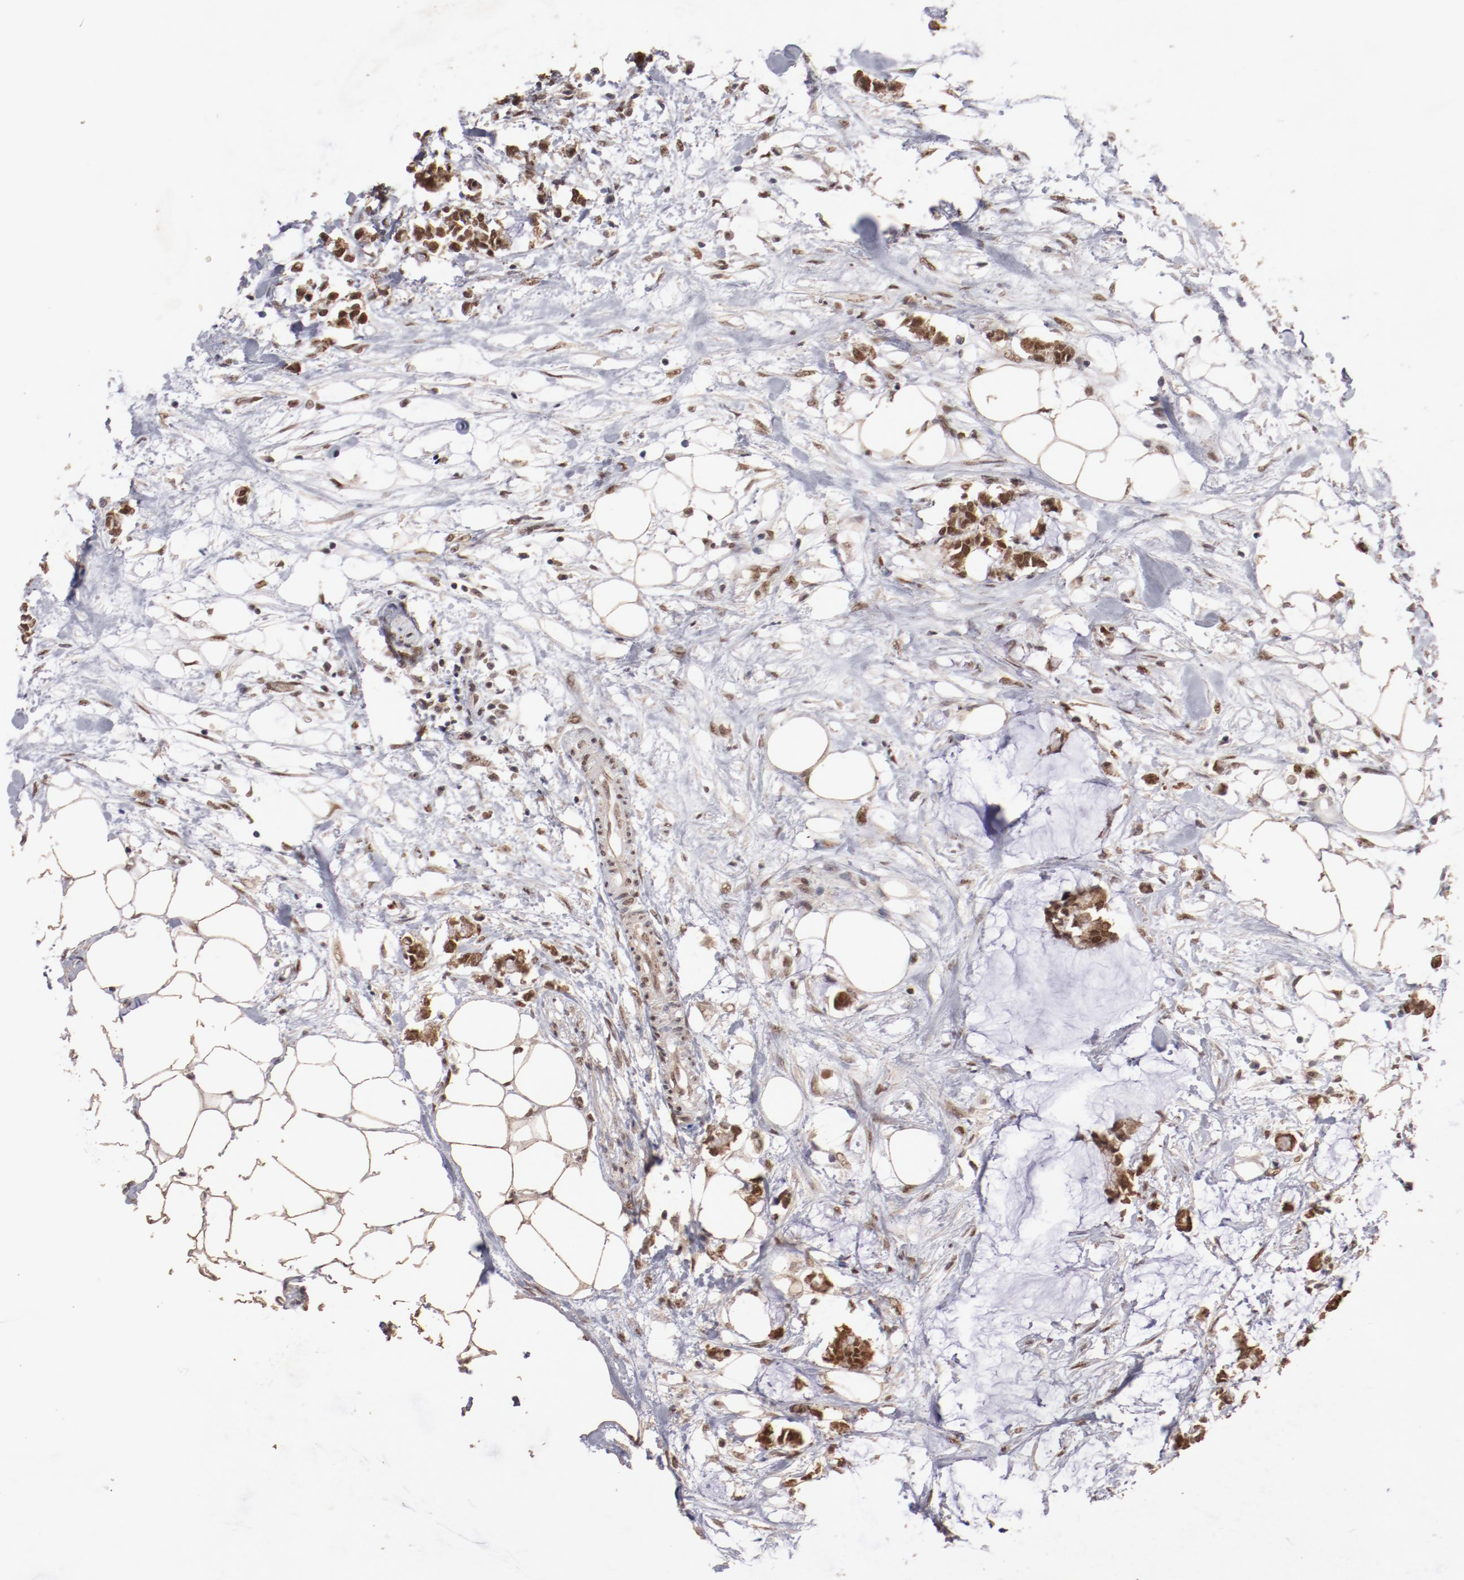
{"staining": {"intensity": "moderate", "quantity": ">75%", "location": "nuclear"}, "tissue": "colorectal cancer", "cell_type": "Tumor cells", "image_type": "cancer", "snomed": [{"axis": "morphology", "description": "Normal tissue, NOS"}, {"axis": "morphology", "description": "Adenocarcinoma, NOS"}, {"axis": "topography", "description": "Colon"}, {"axis": "topography", "description": "Peripheral nerve tissue"}], "caption": "Human adenocarcinoma (colorectal) stained with a brown dye shows moderate nuclear positive staining in about >75% of tumor cells.", "gene": "CLOCK", "patient": {"sex": "male", "age": 14}}